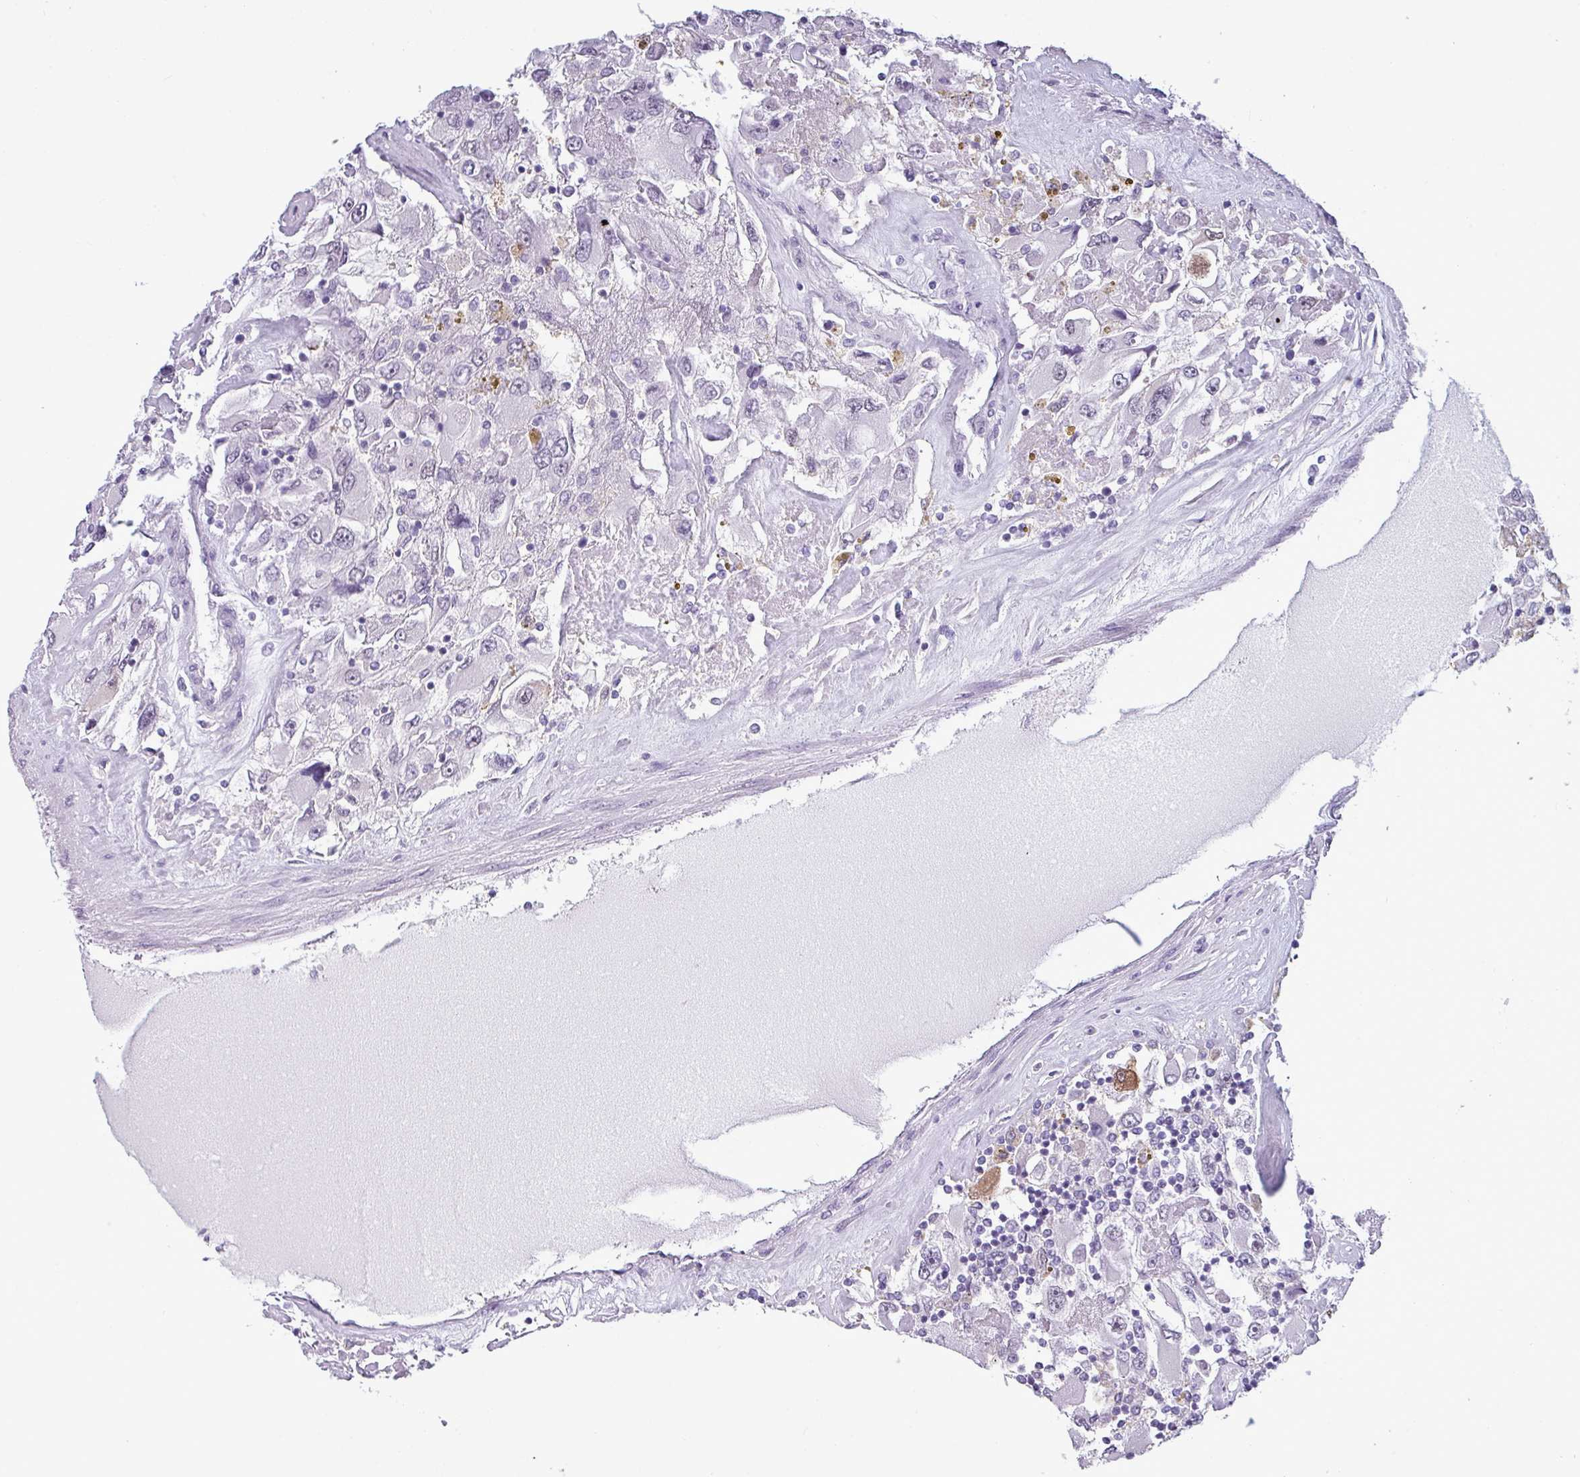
{"staining": {"intensity": "negative", "quantity": "none", "location": "none"}, "tissue": "renal cancer", "cell_type": "Tumor cells", "image_type": "cancer", "snomed": [{"axis": "morphology", "description": "Adenocarcinoma, NOS"}, {"axis": "topography", "description": "Kidney"}], "caption": "Immunohistochemistry (IHC) photomicrograph of neoplastic tissue: human renal cancer (adenocarcinoma) stained with DAB demonstrates no significant protein expression in tumor cells.", "gene": "SRGAP1", "patient": {"sex": "female", "age": 52}}